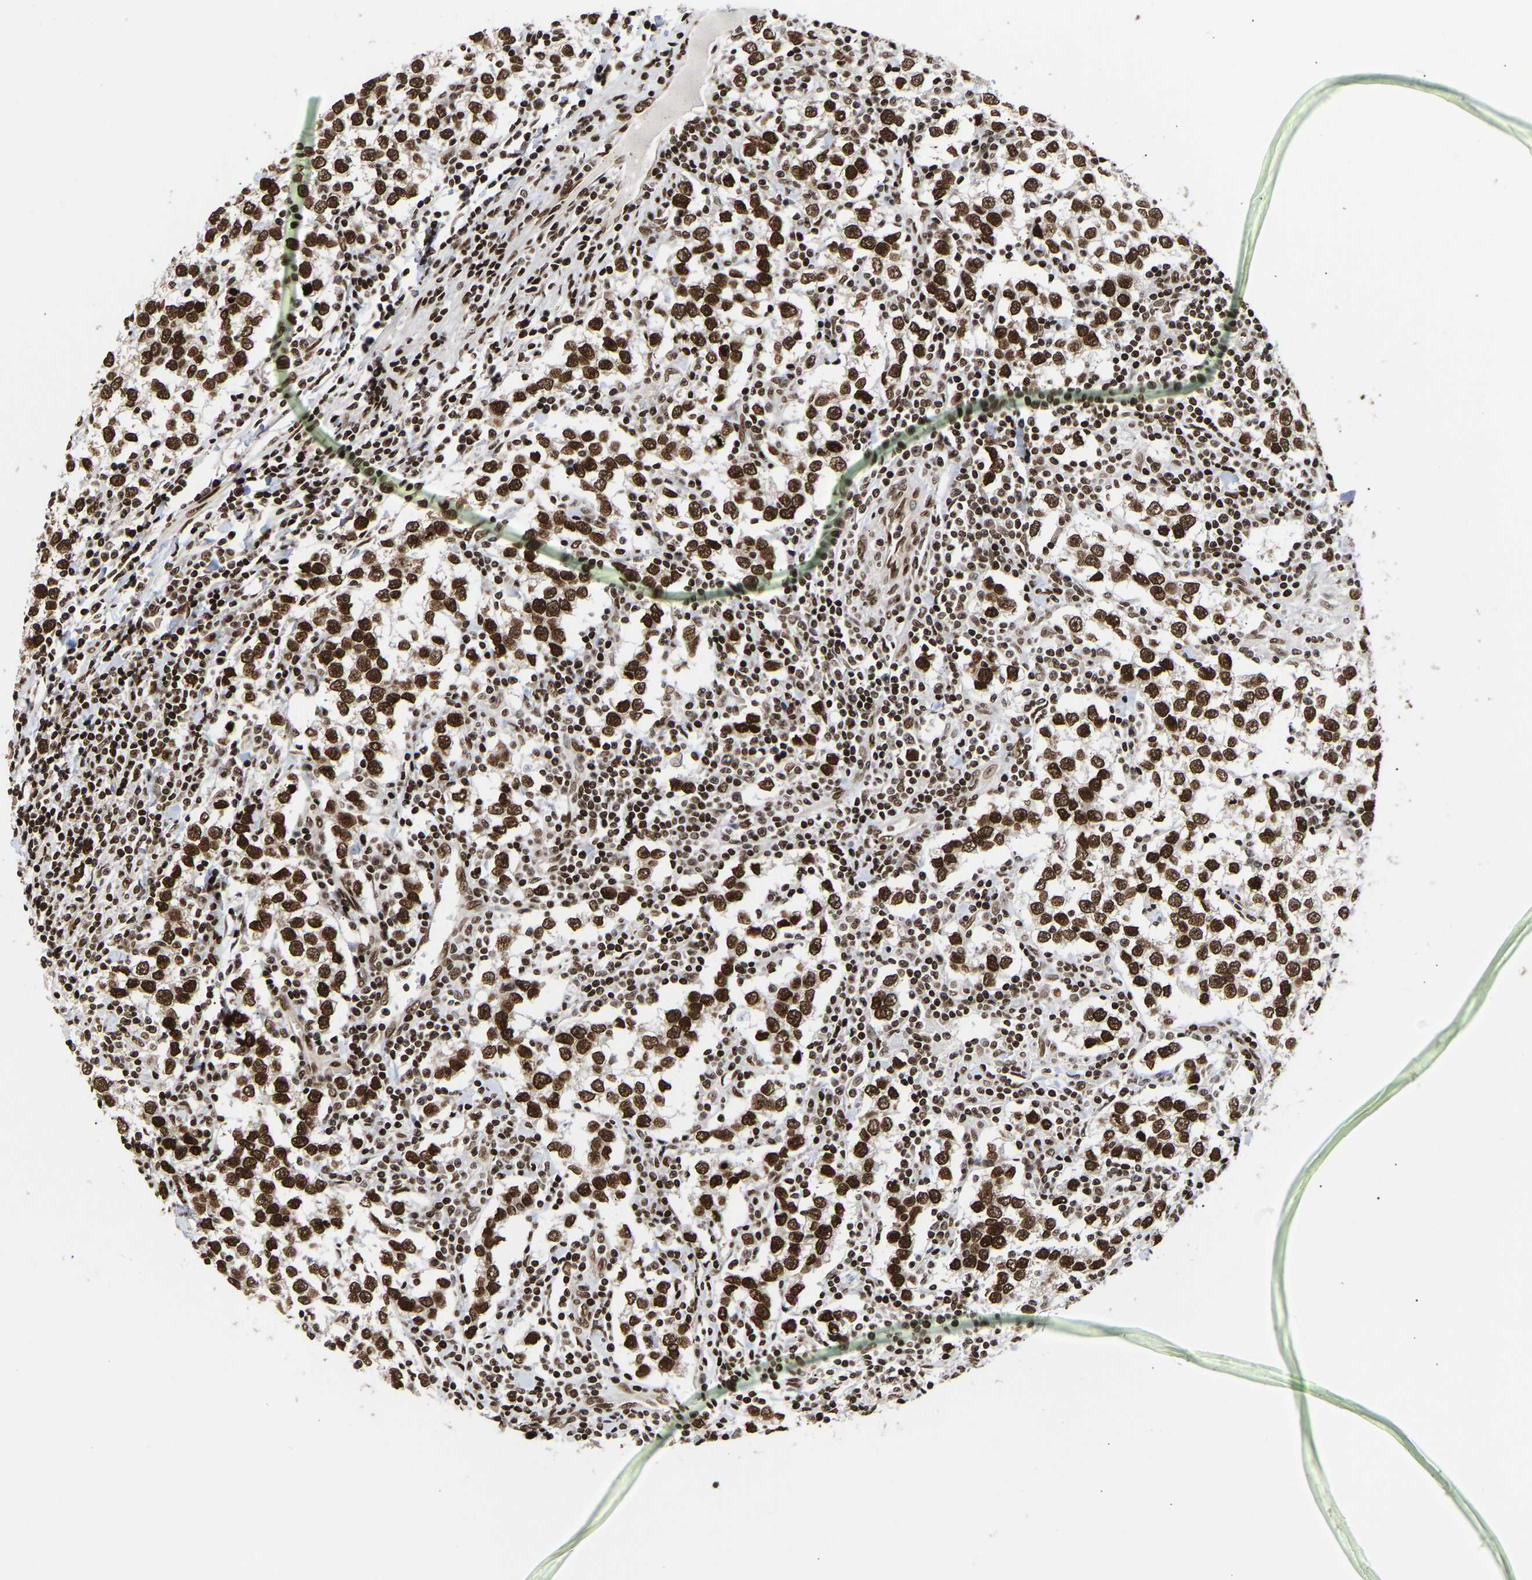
{"staining": {"intensity": "strong", "quantity": ">75%", "location": "nuclear"}, "tissue": "testis cancer", "cell_type": "Tumor cells", "image_type": "cancer", "snomed": [{"axis": "morphology", "description": "Seminoma, NOS"}, {"axis": "morphology", "description": "Carcinoma, Embryonal, NOS"}, {"axis": "topography", "description": "Testis"}], "caption": "Protein expression analysis of human testis cancer reveals strong nuclear staining in approximately >75% of tumor cells.", "gene": "PSIP1", "patient": {"sex": "male", "age": 36}}